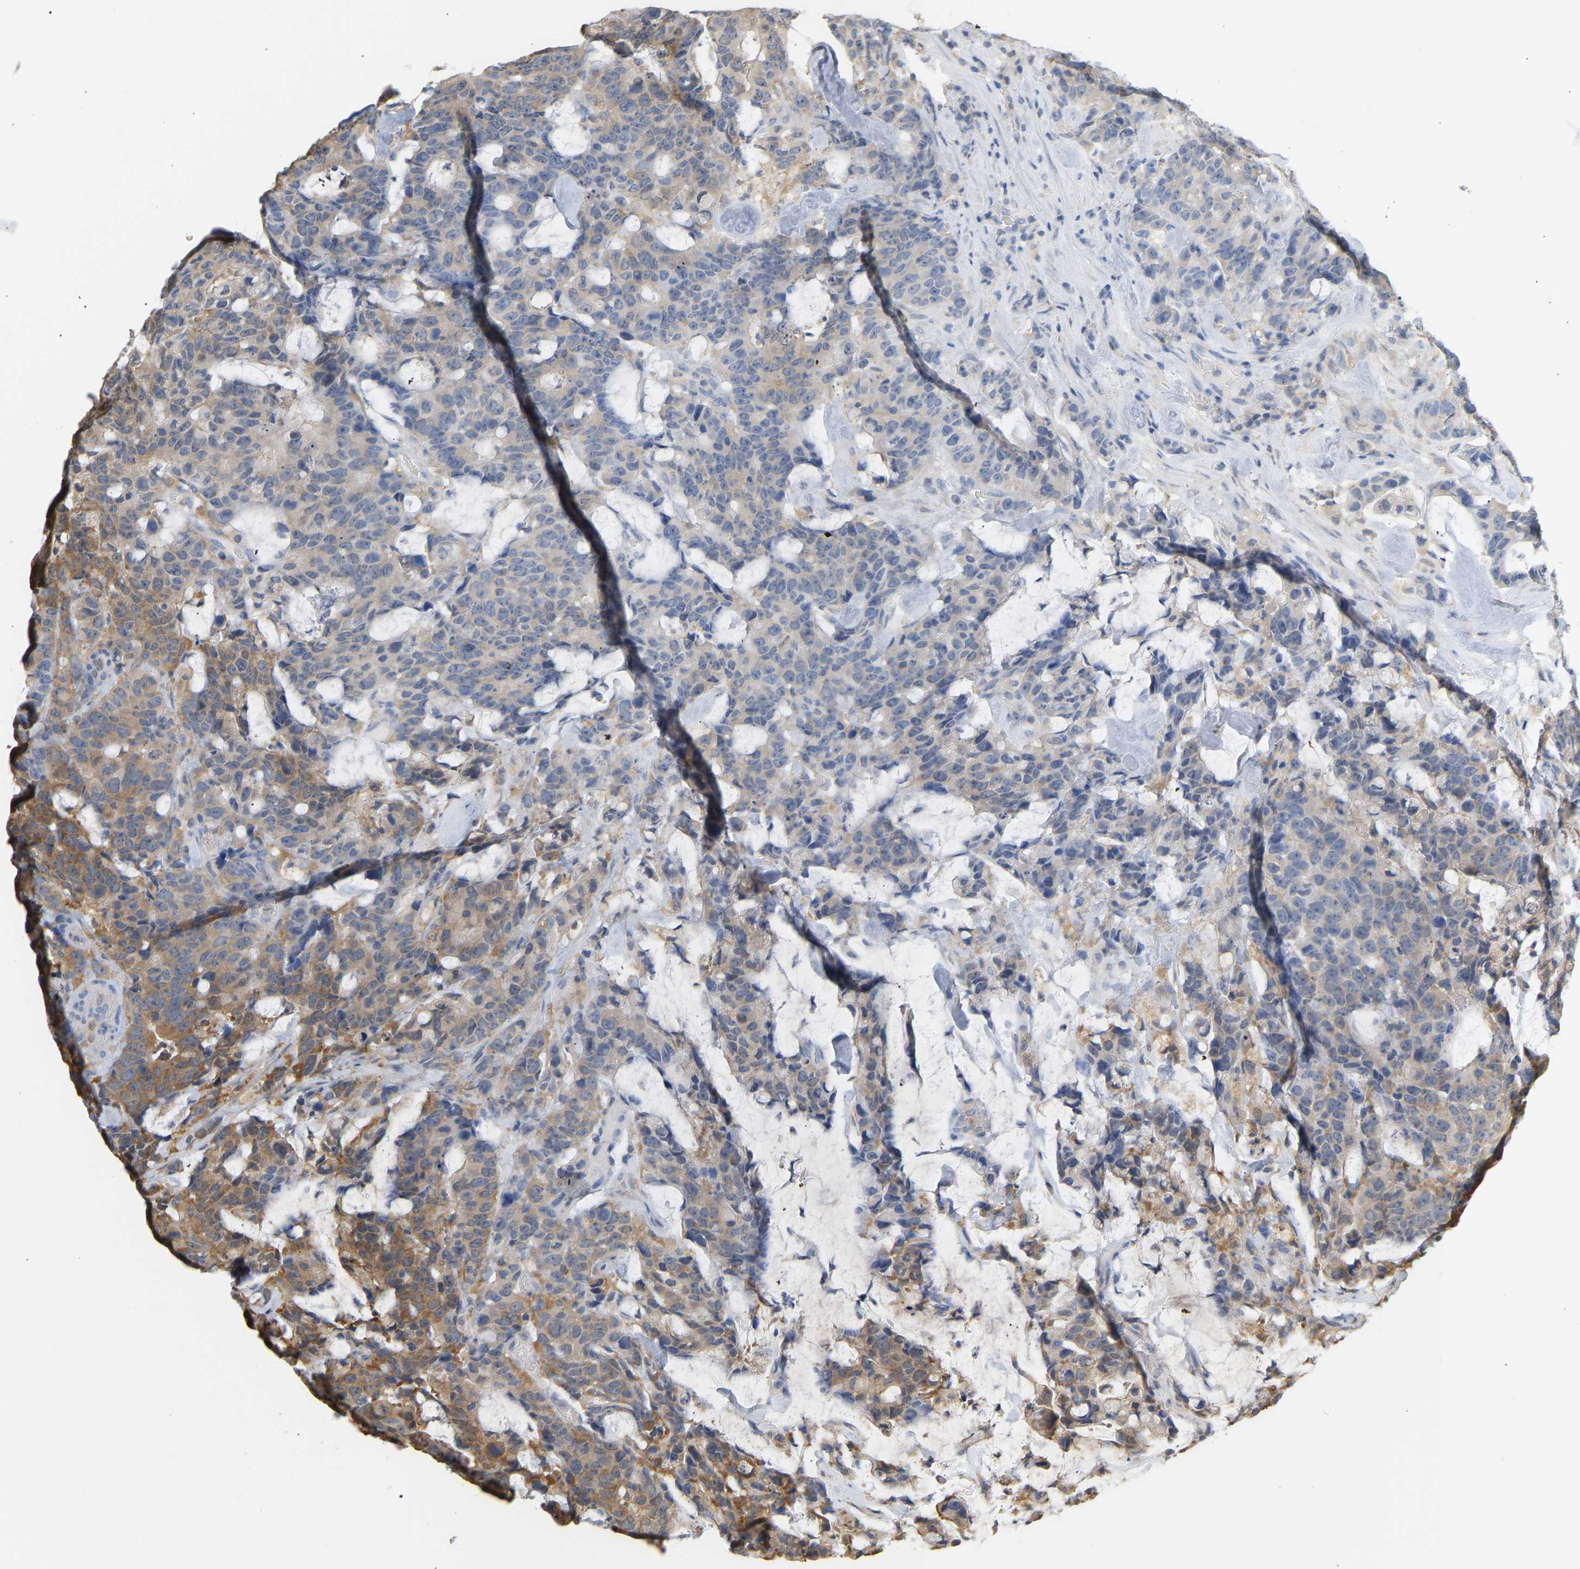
{"staining": {"intensity": "moderate", "quantity": "25%-75%", "location": "cytoplasmic/membranous"}, "tissue": "colorectal cancer", "cell_type": "Tumor cells", "image_type": "cancer", "snomed": [{"axis": "morphology", "description": "Adenocarcinoma, NOS"}, {"axis": "topography", "description": "Colon"}], "caption": "Colorectal adenocarcinoma stained with immunohistochemistry (IHC) demonstrates moderate cytoplasmic/membranous expression in about 25%-75% of tumor cells.", "gene": "ENO1", "patient": {"sex": "female", "age": 86}}